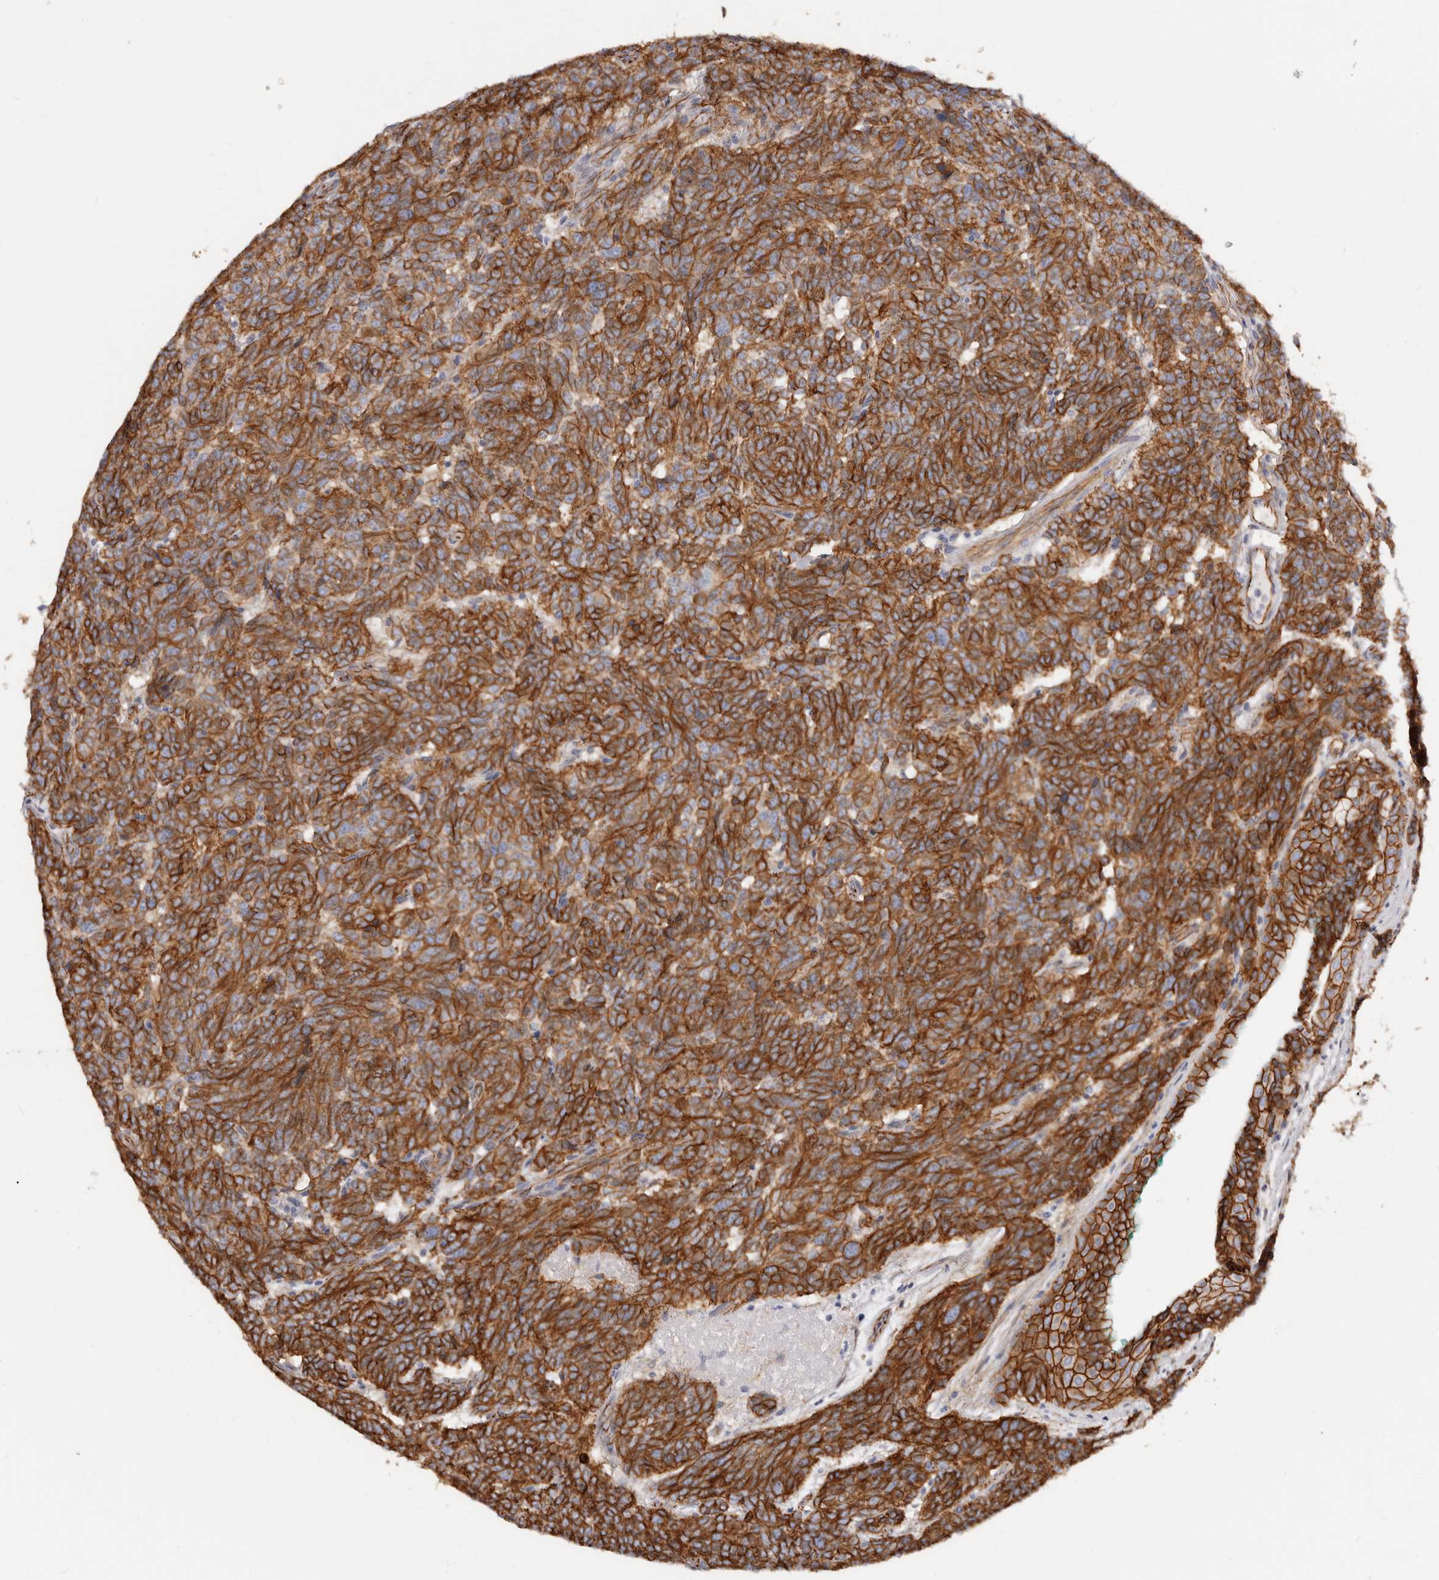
{"staining": {"intensity": "strong", "quantity": ">75%", "location": "cytoplasmic/membranous"}, "tissue": "carcinoid", "cell_type": "Tumor cells", "image_type": "cancer", "snomed": [{"axis": "morphology", "description": "Carcinoid, malignant, NOS"}, {"axis": "topography", "description": "Lung"}], "caption": "An image of malignant carcinoid stained for a protein exhibits strong cytoplasmic/membranous brown staining in tumor cells. Nuclei are stained in blue.", "gene": "CTNNB1", "patient": {"sex": "female", "age": 46}}